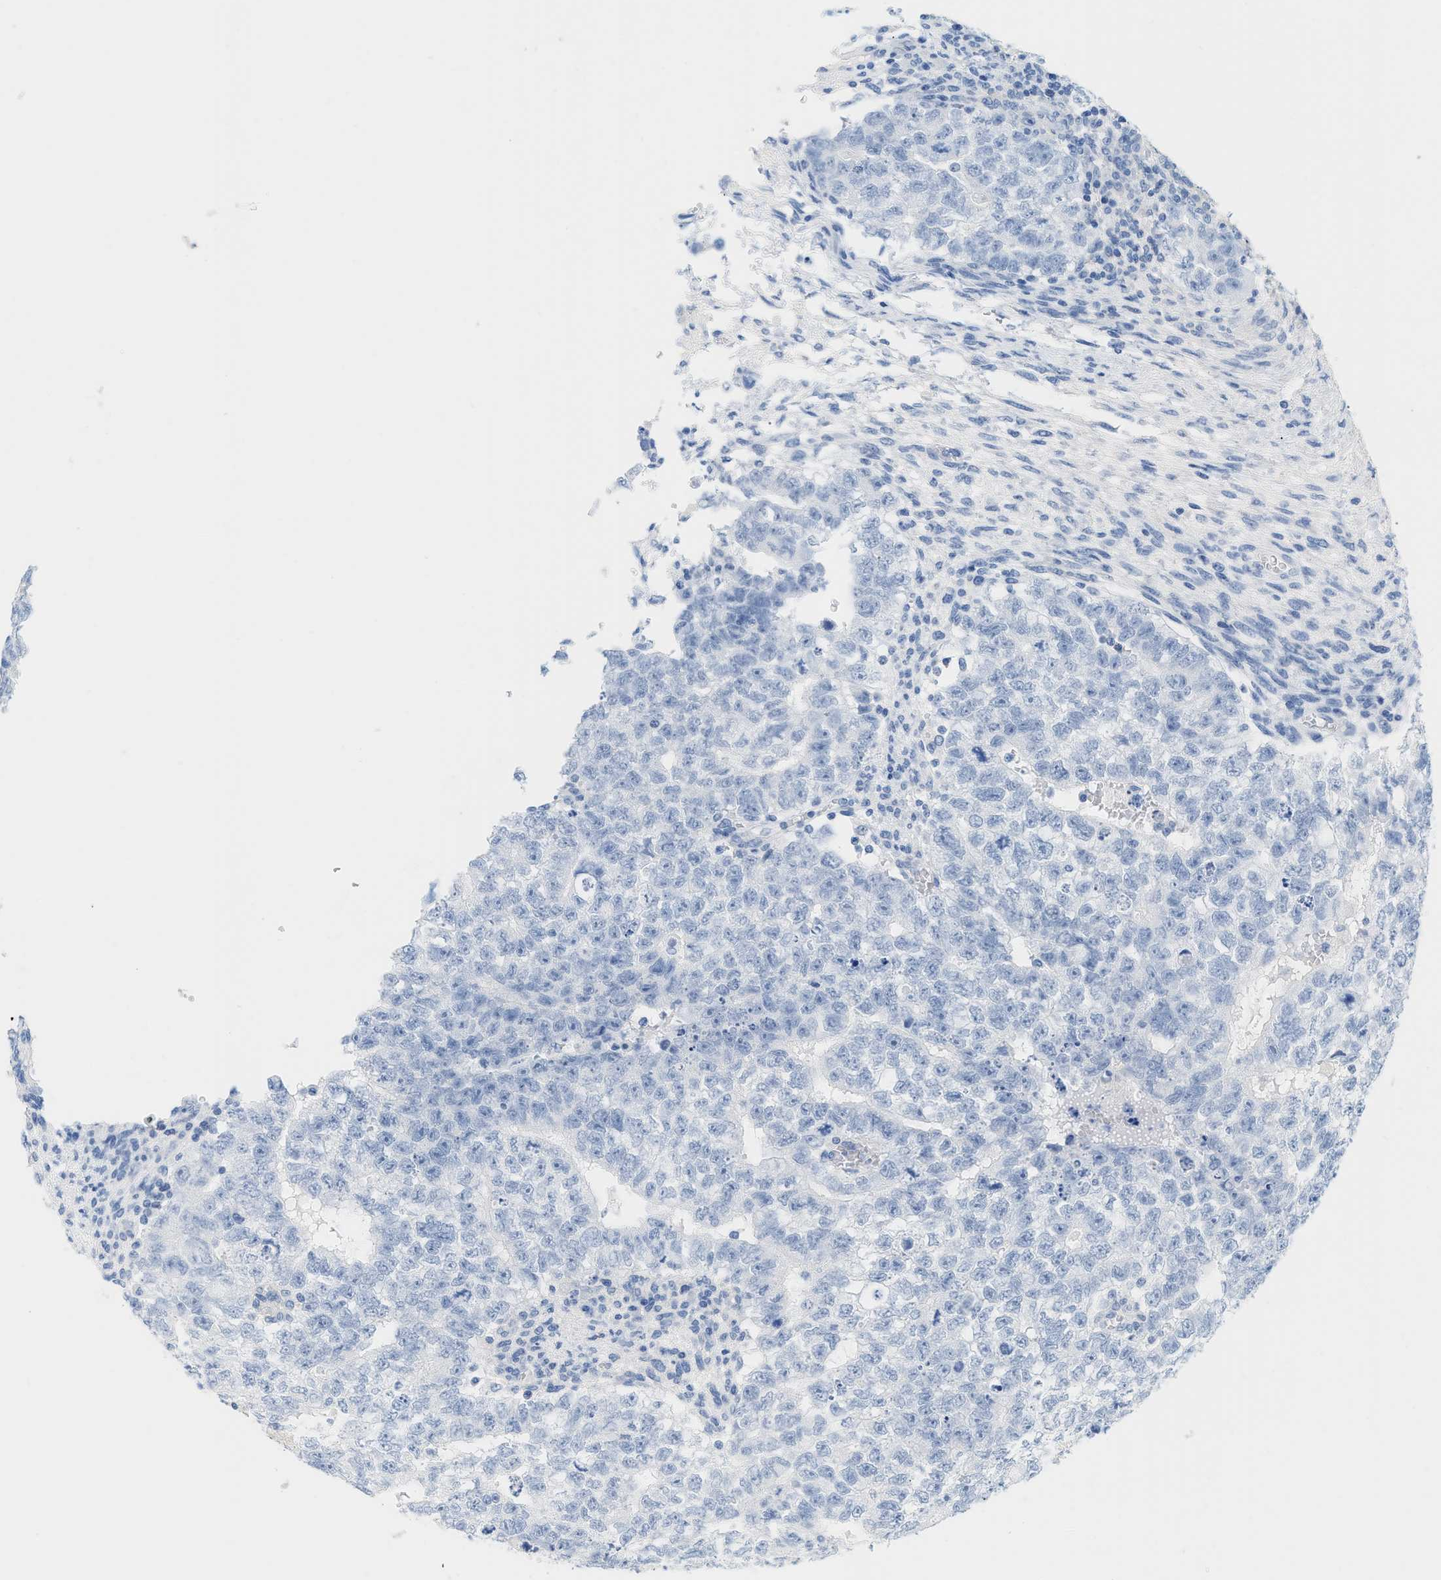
{"staining": {"intensity": "negative", "quantity": "none", "location": "none"}, "tissue": "testis cancer", "cell_type": "Tumor cells", "image_type": "cancer", "snomed": [{"axis": "morphology", "description": "Seminoma, NOS"}, {"axis": "morphology", "description": "Carcinoma, Embryonal, NOS"}, {"axis": "topography", "description": "Testis"}], "caption": "This is an IHC histopathology image of human testis seminoma. There is no expression in tumor cells.", "gene": "PAPPA", "patient": {"sex": "male", "age": 38}}